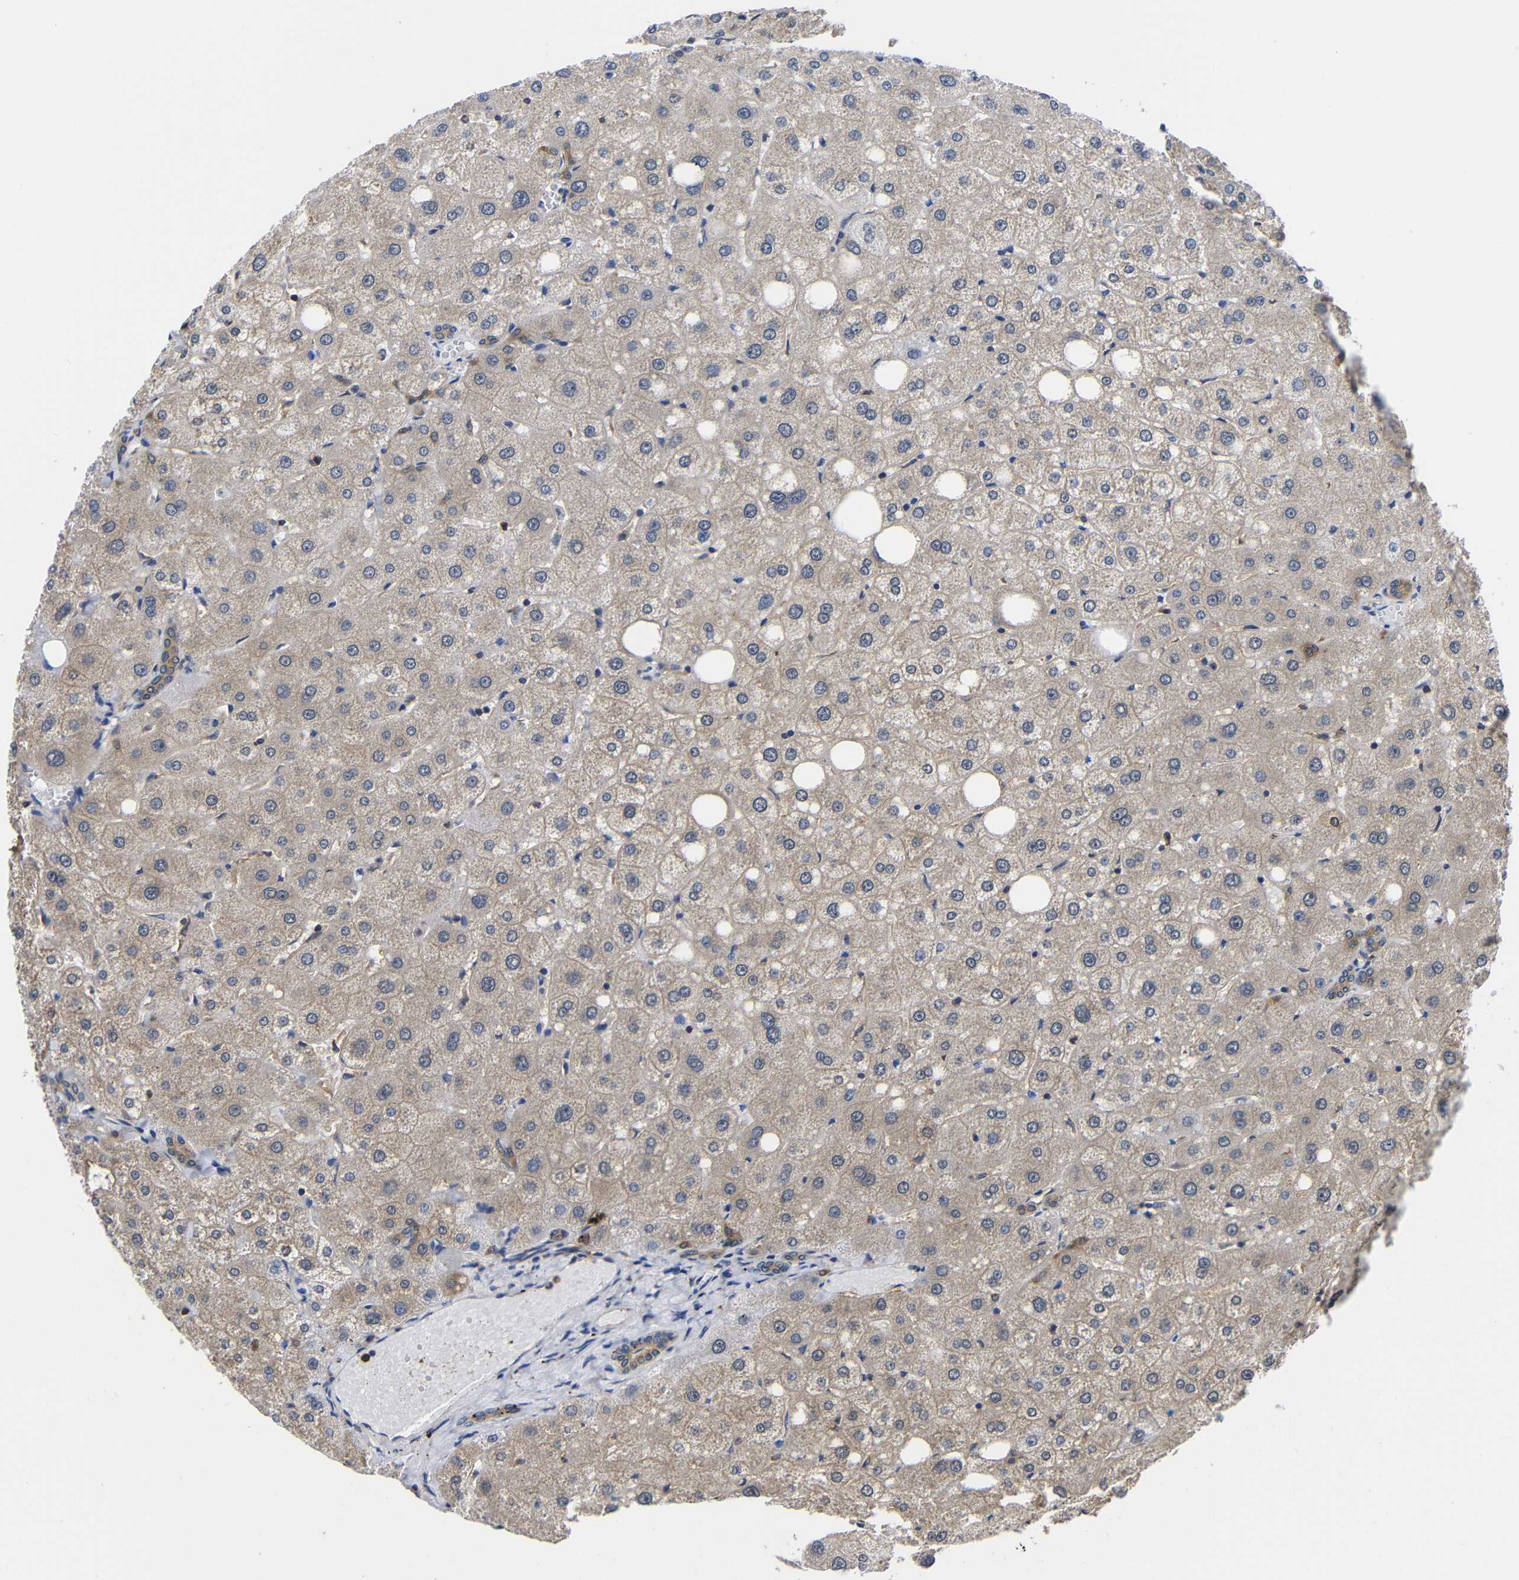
{"staining": {"intensity": "weak", "quantity": ">75%", "location": "cytoplasmic/membranous"}, "tissue": "liver", "cell_type": "Cholangiocytes", "image_type": "normal", "snomed": [{"axis": "morphology", "description": "Normal tissue, NOS"}, {"axis": "topography", "description": "Liver"}], "caption": "This is a micrograph of immunohistochemistry staining of benign liver, which shows weak staining in the cytoplasmic/membranous of cholangiocytes.", "gene": "LRRCC1", "patient": {"sex": "male", "age": 73}}